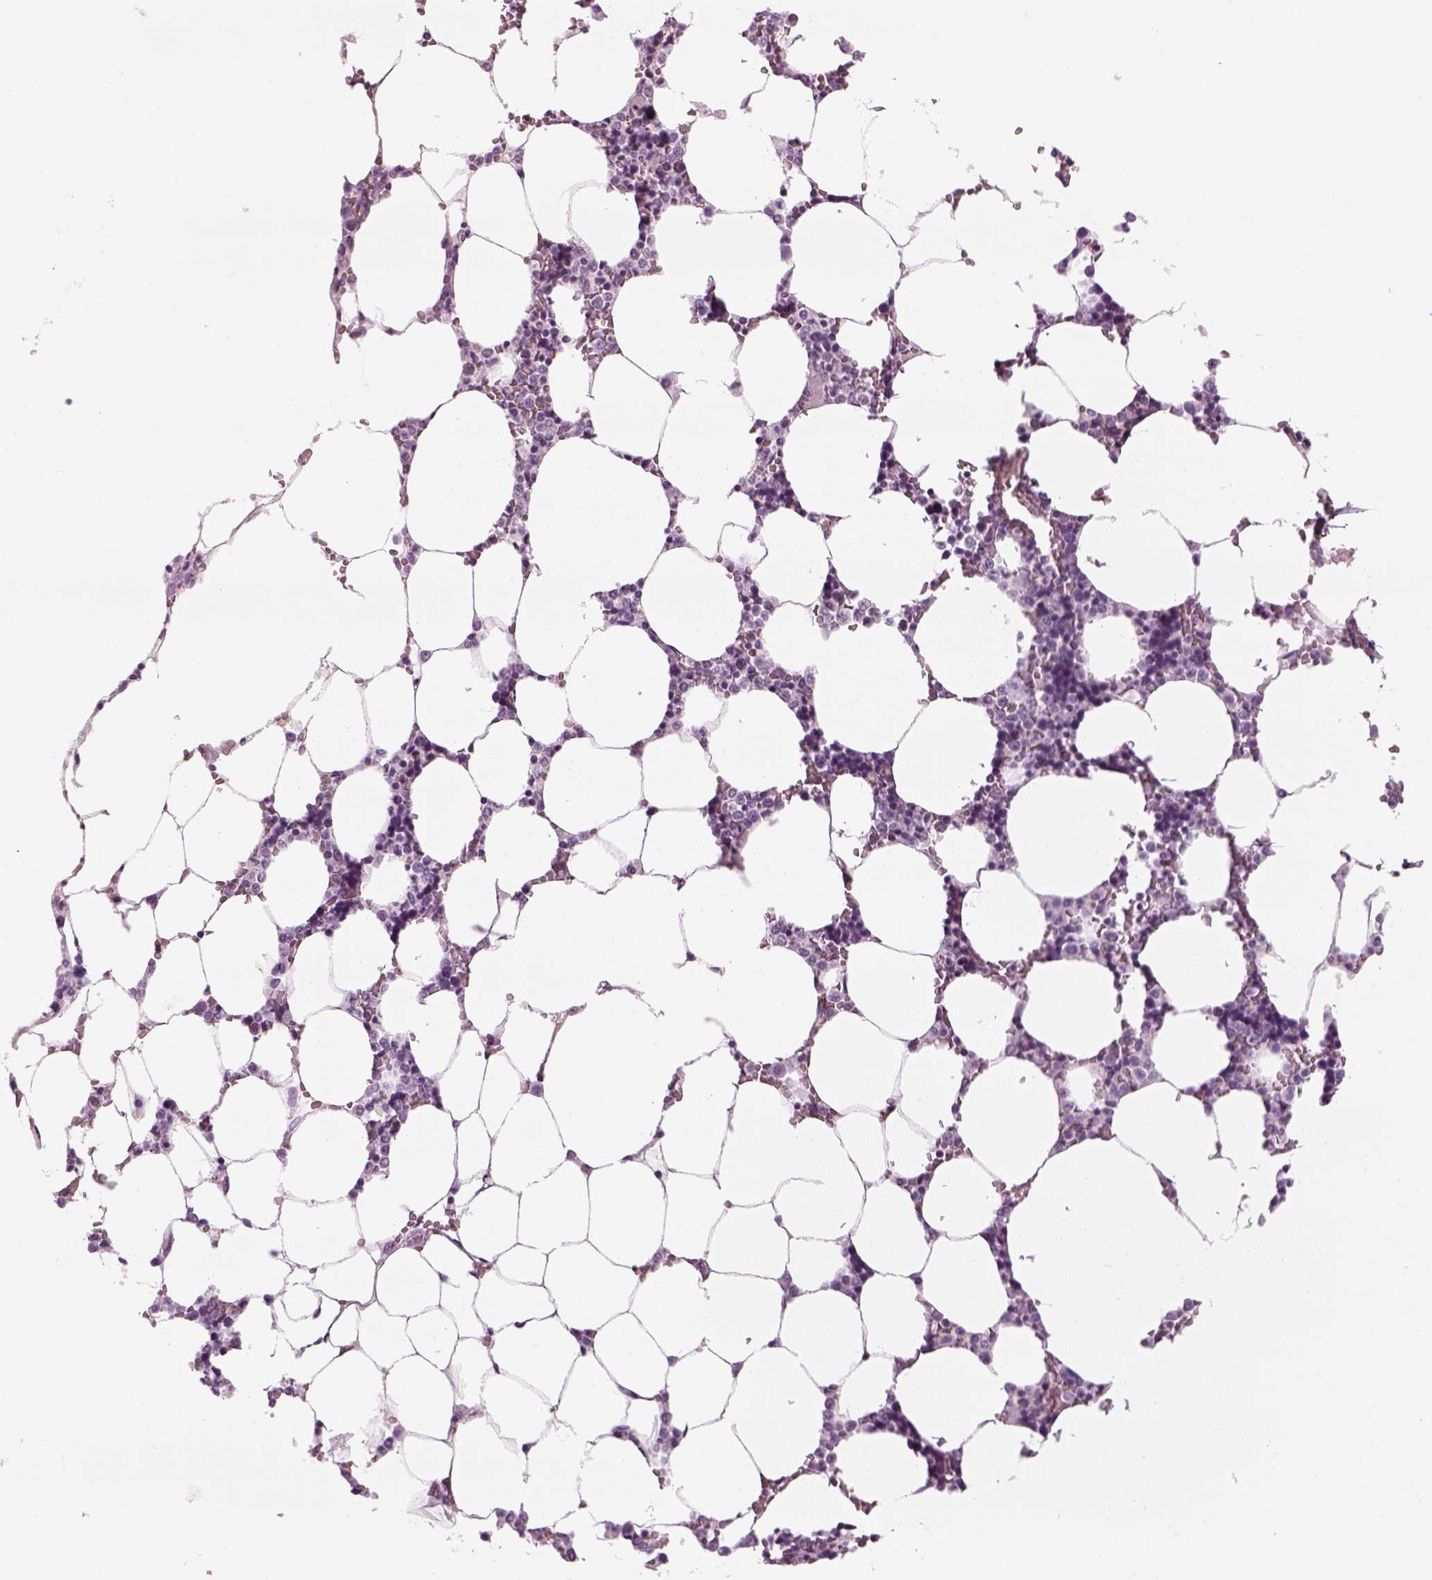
{"staining": {"intensity": "negative", "quantity": "none", "location": "none"}, "tissue": "bone marrow", "cell_type": "Hematopoietic cells", "image_type": "normal", "snomed": [{"axis": "morphology", "description": "Normal tissue, NOS"}, {"axis": "topography", "description": "Bone marrow"}], "caption": "Immunohistochemical staining of unremarkable human bone marrow reveals no significant staining in hematopoietic cells.", "gene": "LRRIQ3", "patient": {"sex": "female", "age": 52}}